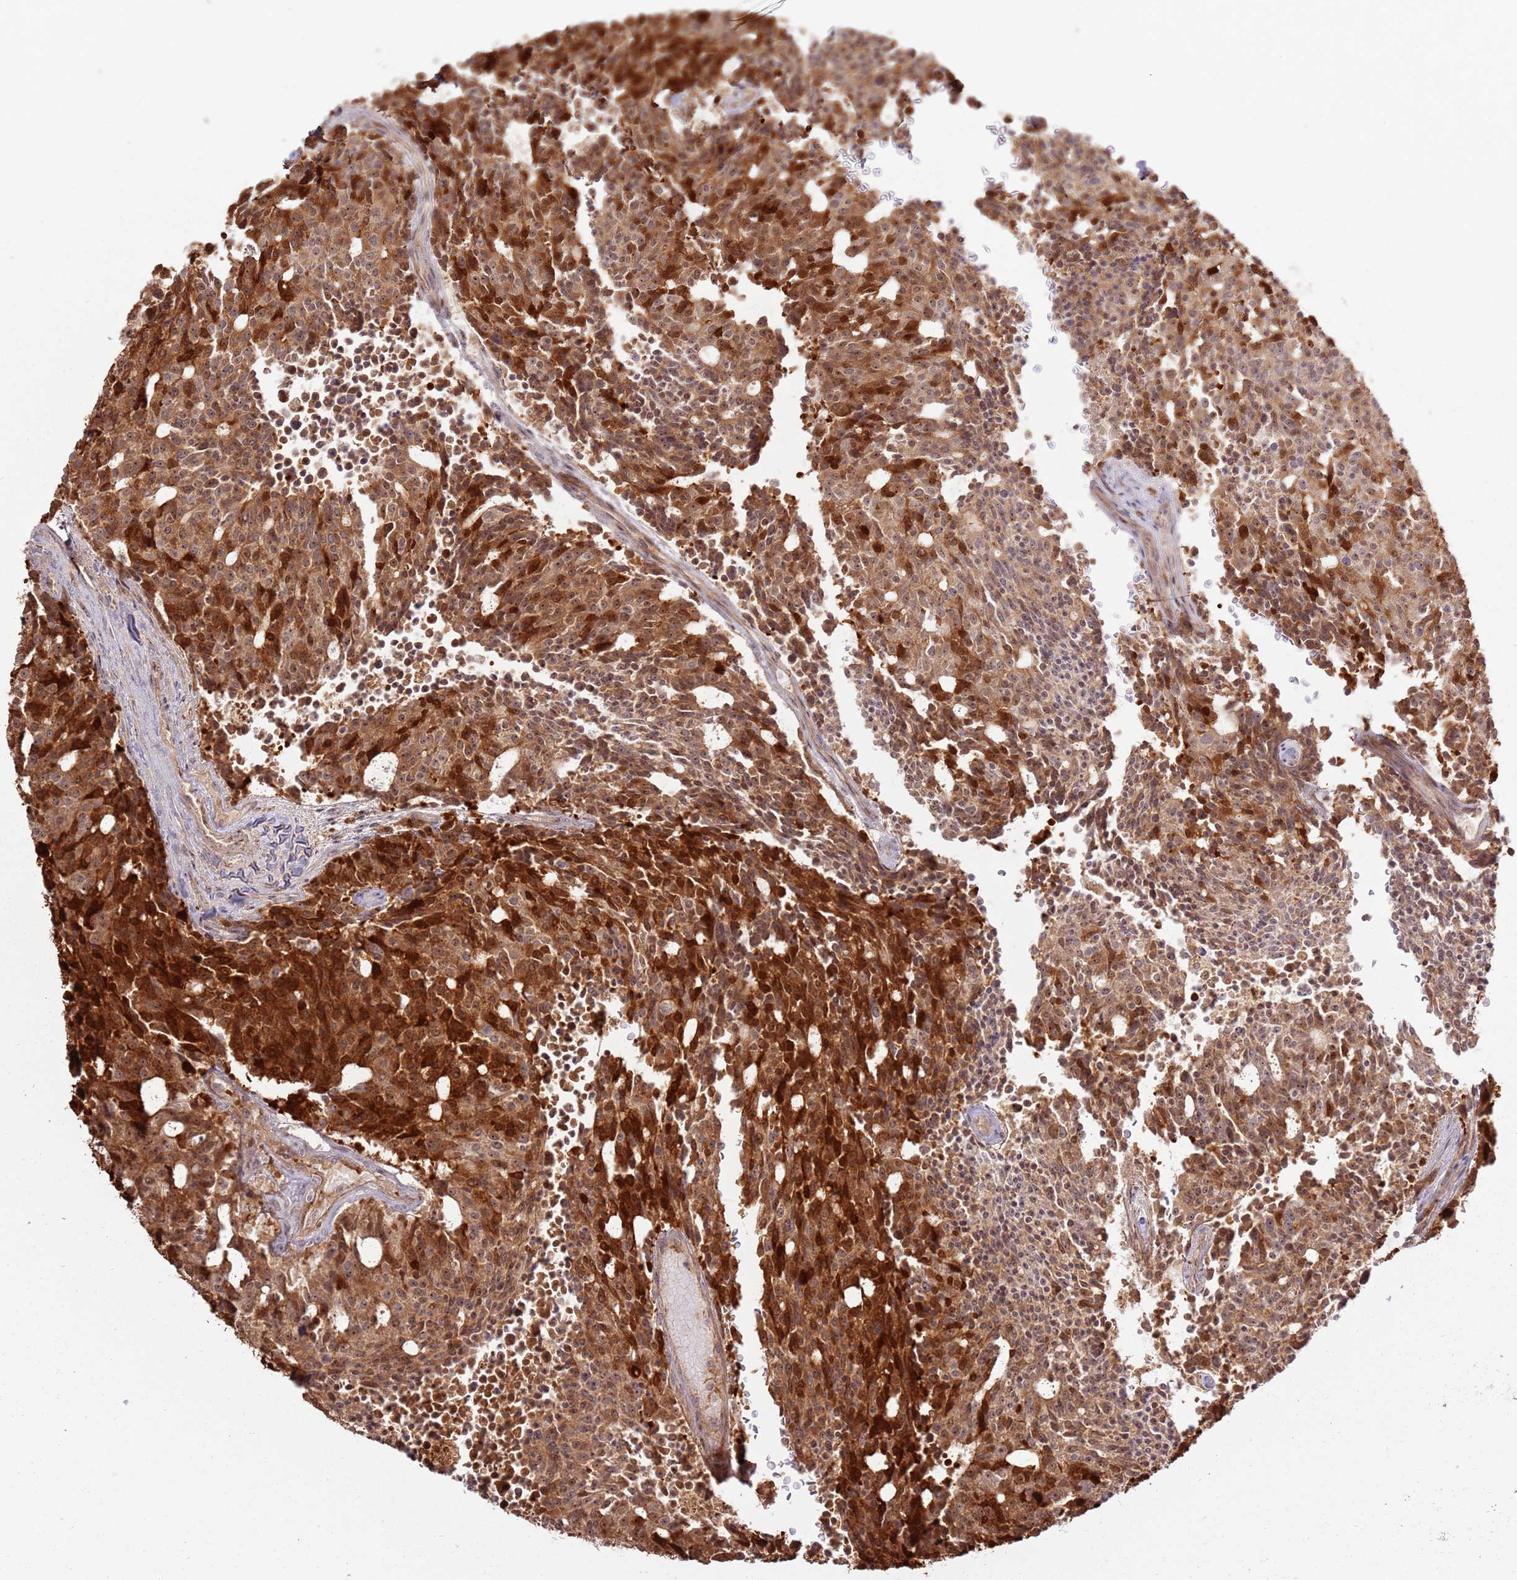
{"staining": {"intensity": "strong", "quantity": ">75%", "location": "cytoplasmic/membranous,nuclear"}, "tissue": "carcinoid", "cell_type": "Tumor cells", "image_type": "cancer", "snomed": [{"axis": "morphology", "description": "Carcinoid, malignant, NOS"}, {"axis": "topography", "description": "Pancreas"}], "caption": "Carcinoid stained with a brown dye reveals strong cytoplasmic/membranous and nuclear positive positivity in approximately >75% of tumor cells.", "gene": "CNPY1", "patient": {"sex": "female", "age": 54}}